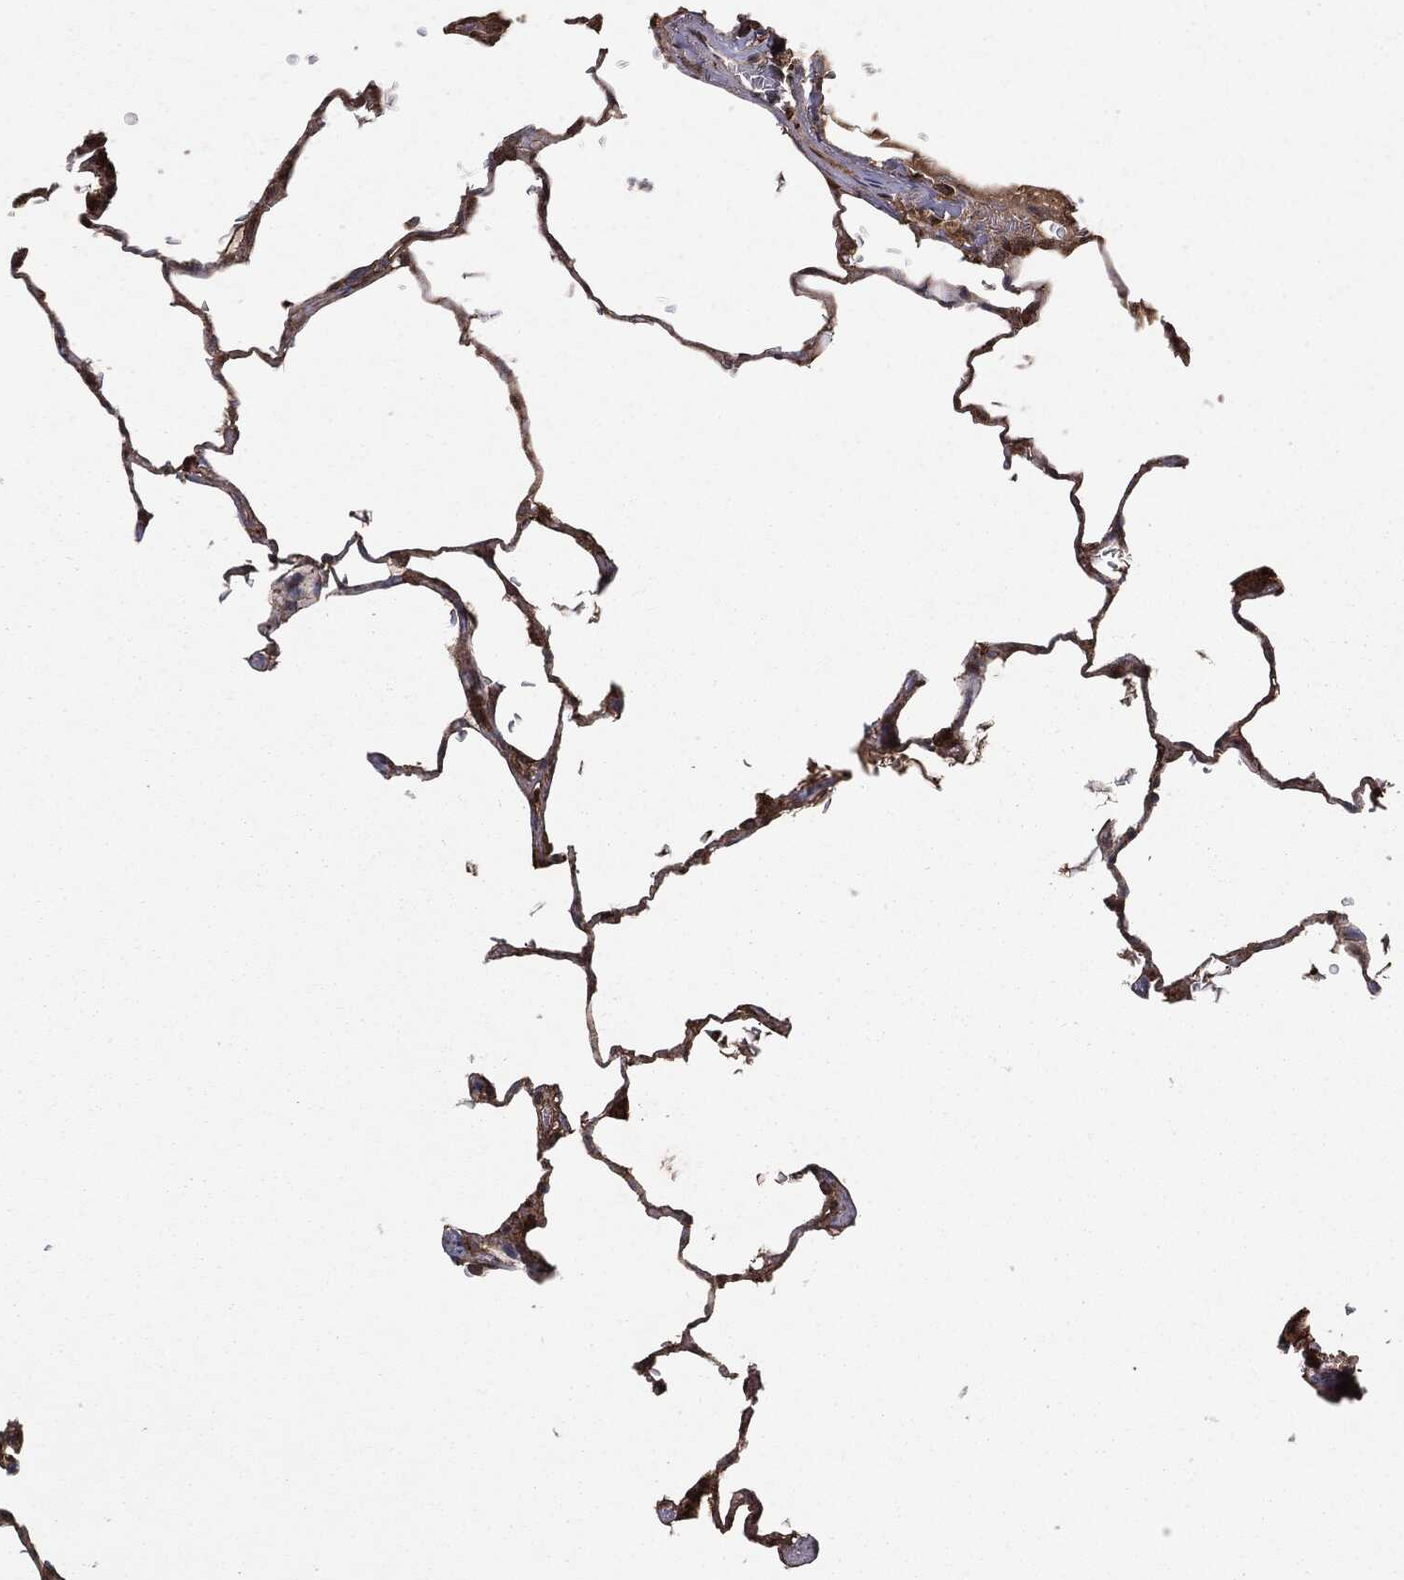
{"staining": {"intensity": "moderate", "quantity": "25%-75%", "location": "cytoplasmic/membranous"}, "tissue": "lung", "cell_type": "Alveolar cells", "image_type": "normal", "snomed": [{"axis": "morphology", "description": "Normal tissue, NOS"}, {"axis": "morphology", "description": "Adenocarcinoma, metastatic, NOS"}, {"axis": "topography", "description": "Lung"}], "caption": "Immunohistochemical staining of unremarkable human lung demonstrates medium levels of moderate cytoplasmic/membranous staining in approximately 25%-75% of alveolar cells.", "gene": "NME1", "patient": {"sex": "male", "age": 45}}